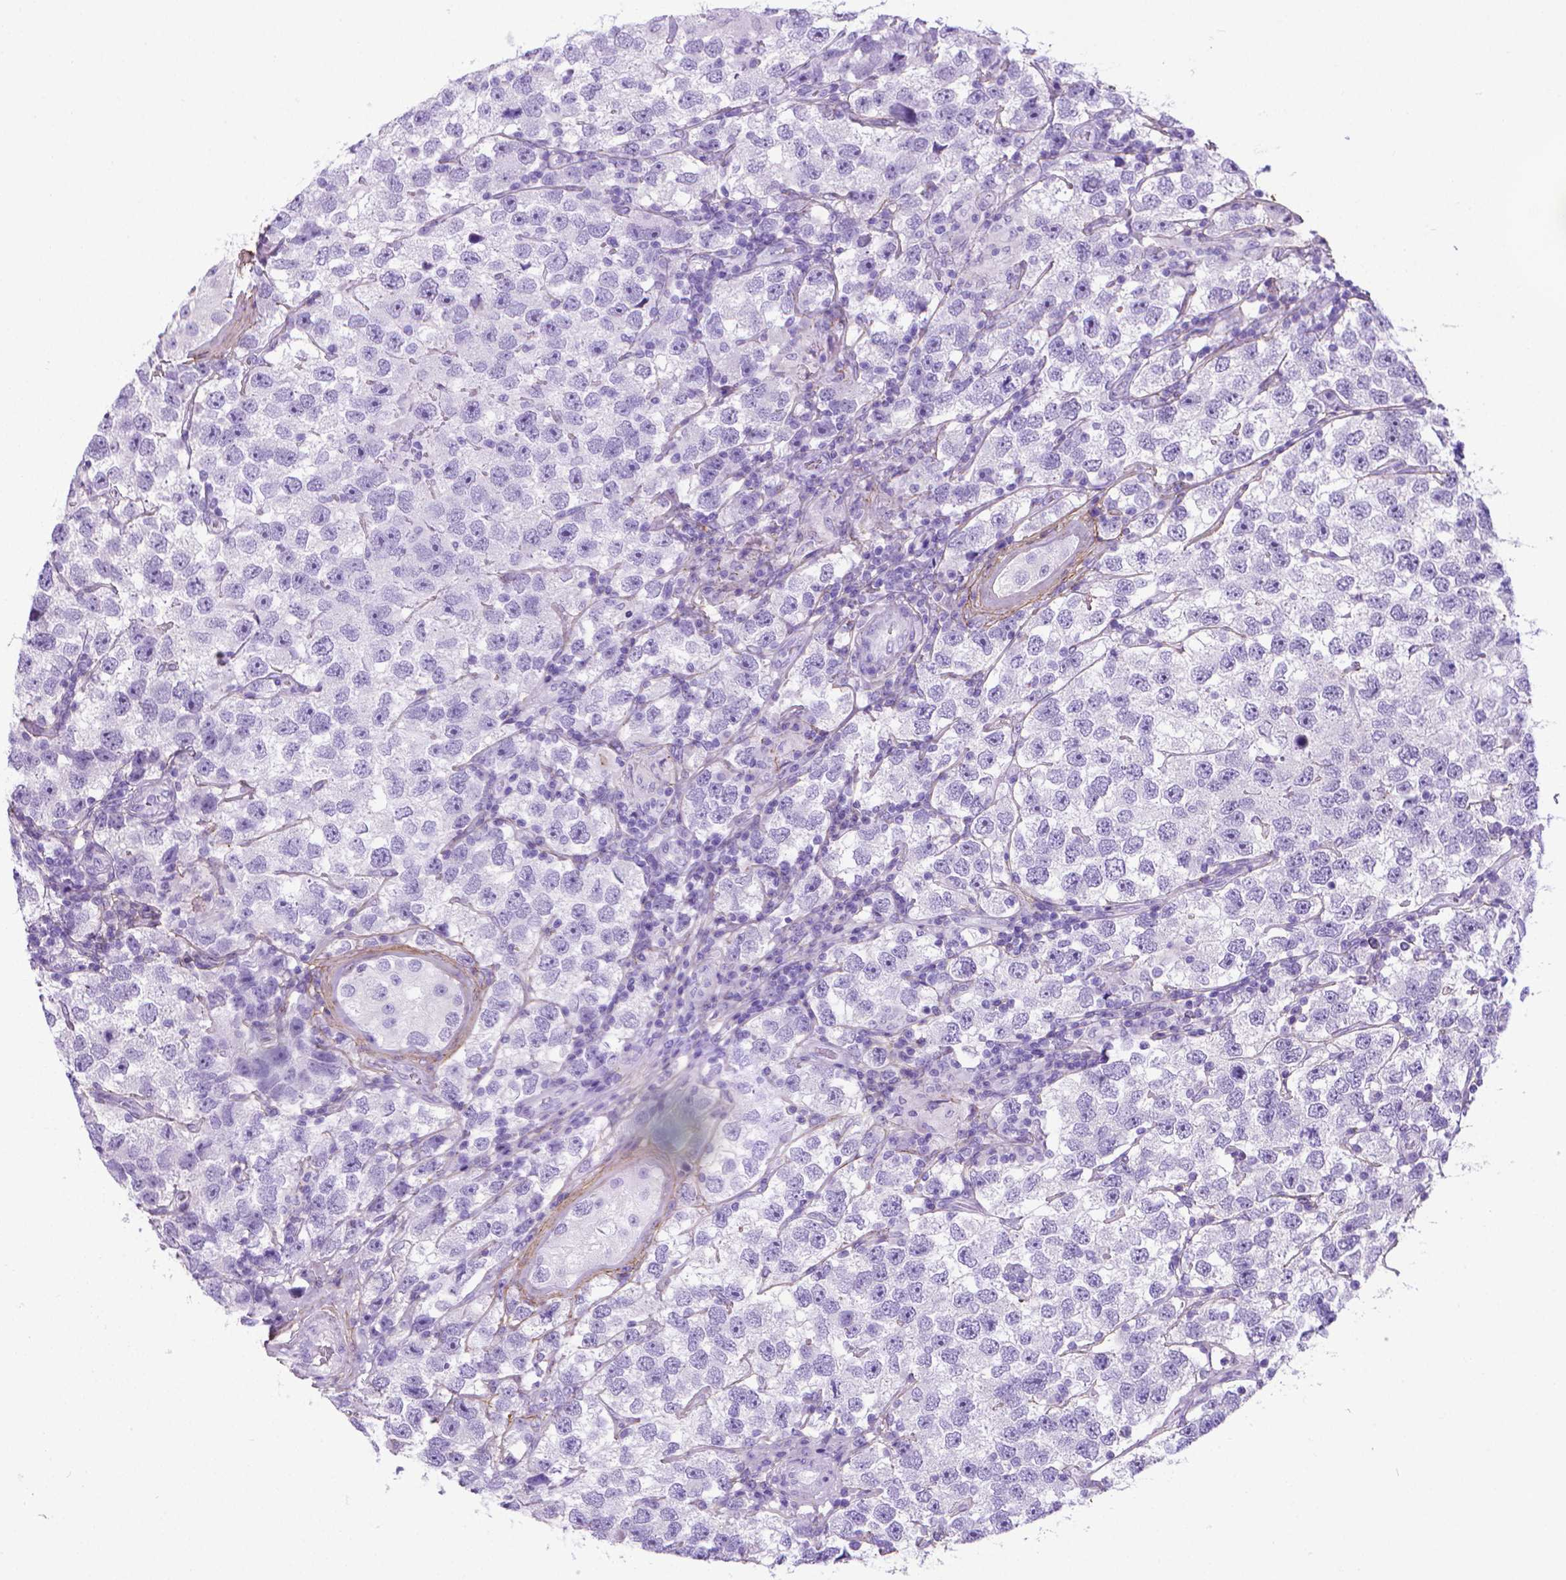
{"staining": {"intensity": "negative", "quantity": "none", "location": "none"}, "tissue": "testis cancer", "cell_type": "Tumor cells", "image_type": "cancer", "snomed": [{"axis": "morphology", "description": "Seminoma, NOS"}, {"axis": "topography", "description": "Testis"}], "caption": "There is no significant staining in tumor cells of testis cancer (seminoma).", "gene": "MFAP2", "patient": {"sex": "male", "age": 26}}